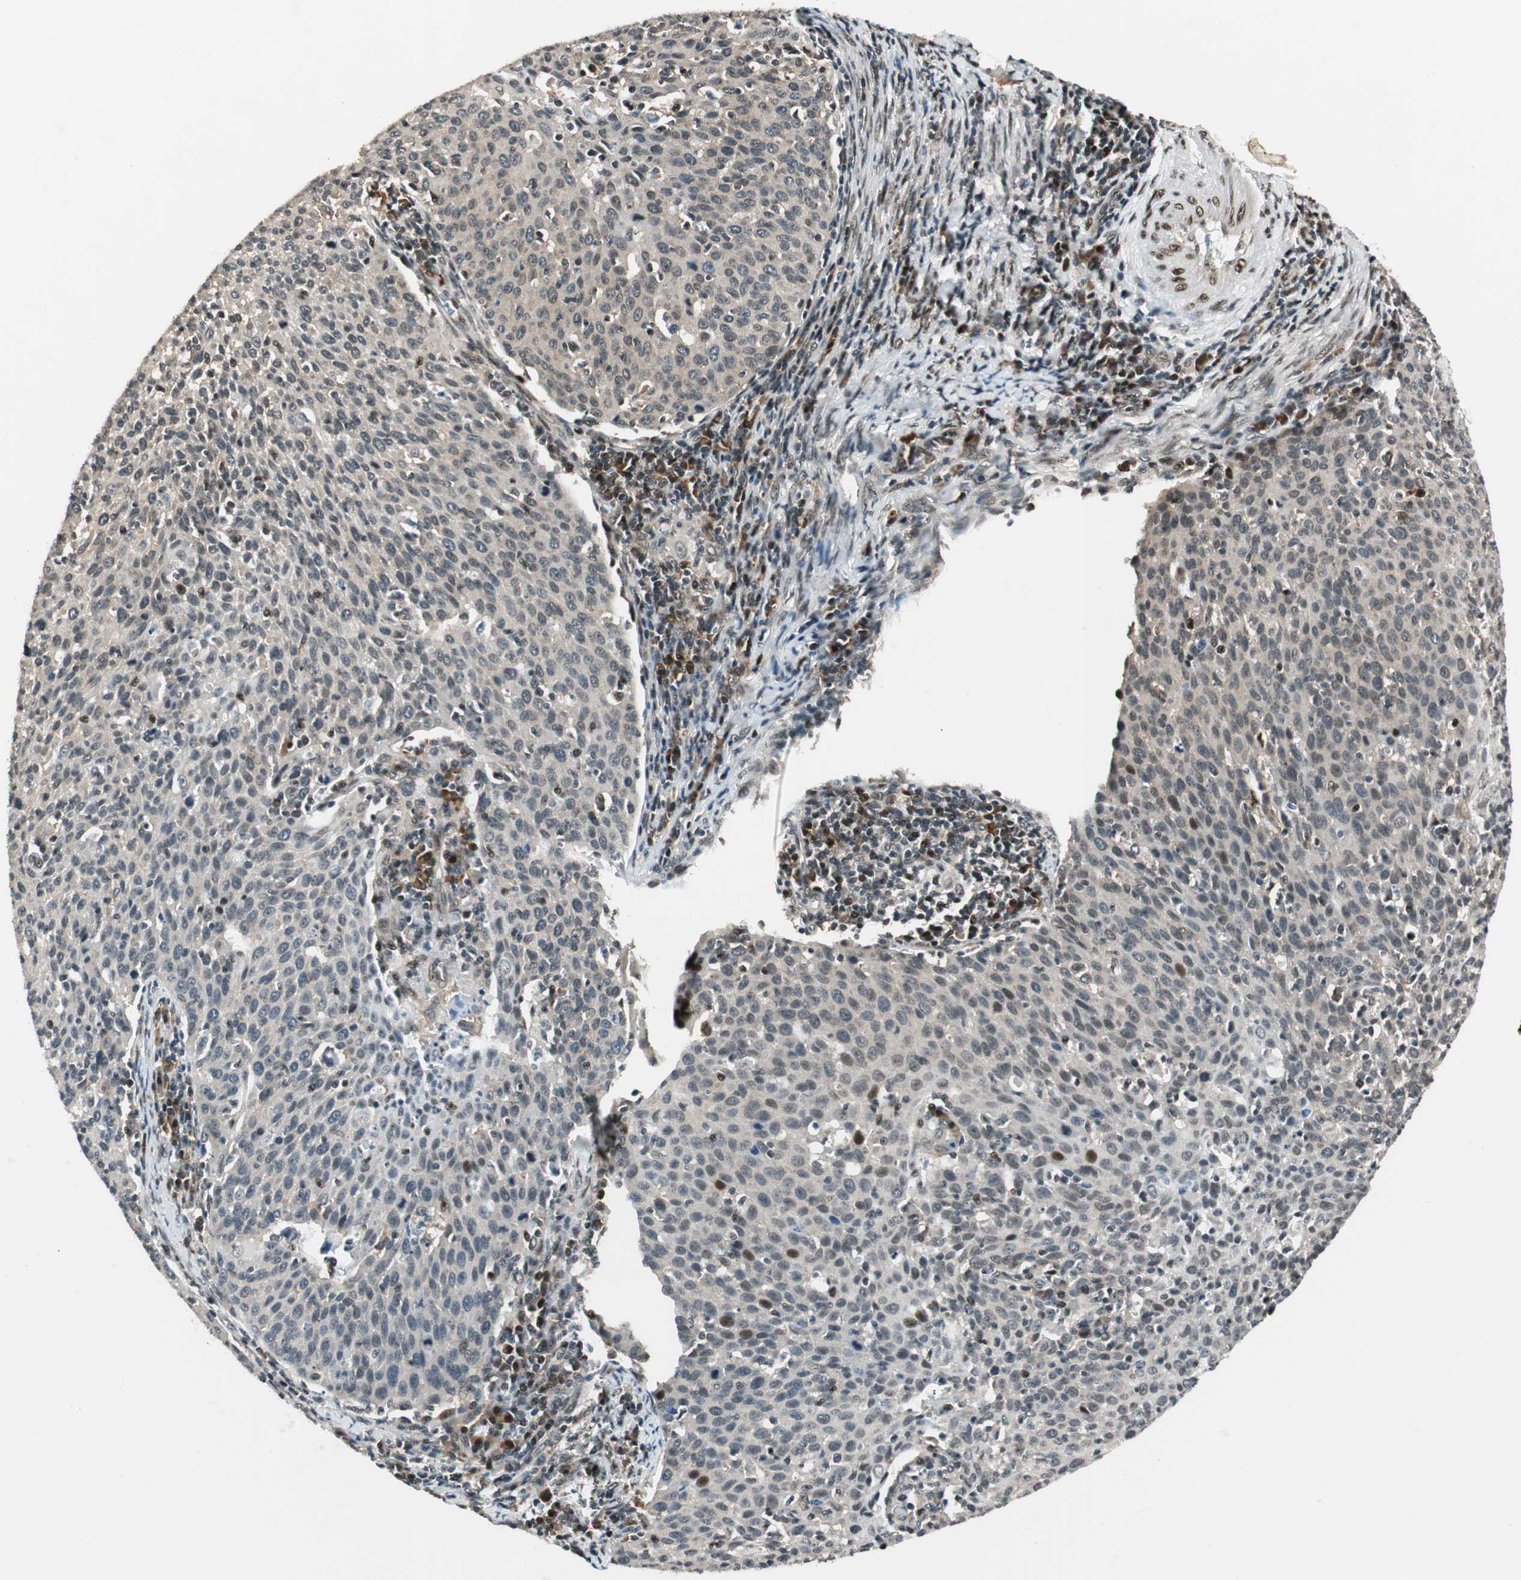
{"staining": {"intensity": "moderate", "quantity": "<25%", "location": "nuclear"}, "tissue": "cervical cancer", "cell_type": "Tumor cells", "image_type": "cancer", "snomed": [{"axis": "morphology", "description": "Squamous cell carcinoma, NOS"}, {"axis": "topography", "description": "Cervix"}], "caption": "Immunohistochemical staining of human cervical cancer (squamous cell carcinoma) demonstrates moderate nuclear protein expression in about <25% of tumor cells.", "gene": "RING1", "patient": {"sex": "female", "age": 38}}